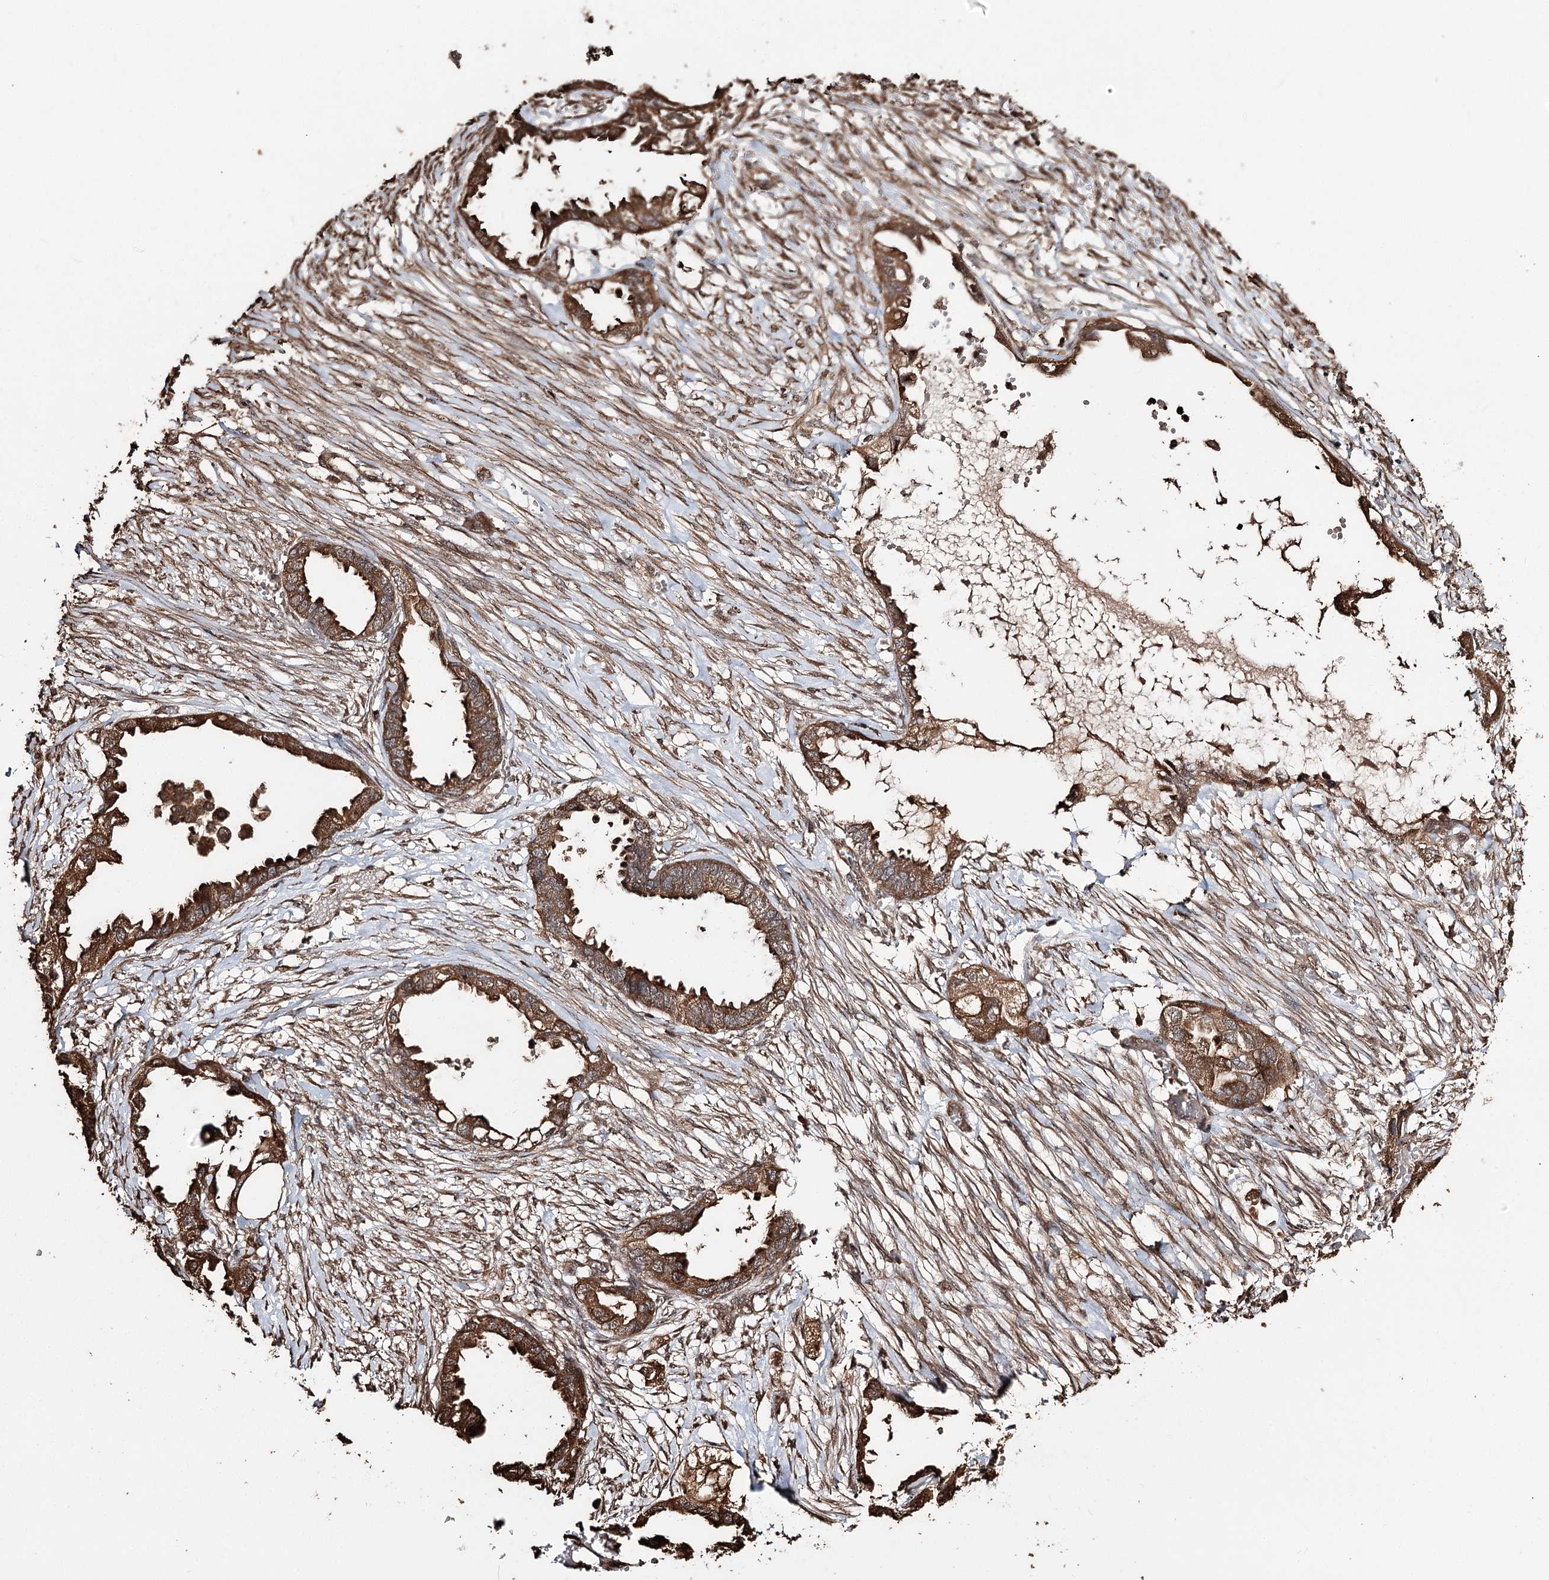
{"staining": {"intensity": "strong", "quantity": ">75%", "location": "cytoplasmic/membranous"}, "tissue": "endometrial cancer", "cell_type": "Tumor cells", "image_type": "cancer", "snomed": [{"axis": "morphology", "description": "Adenocarcinoma, NOS"}, {"axis": "morphology", "description": "Adenocarcinoma, metastatic, NOS"}, {"axis": "topography", "description": "Adipose tissue"}, {"axis": "topography", "description": "Endometrium"}], "caption": "High-magnification brightfield microscopy of metastatic adenocarcinoma (endometrial) stained with DAB (brown) and counterstained with hematoxylin (blue). tumor cells exhibit strong cytoplasmic/membranous expression is appreciated in approximately>75% of cells.", "gene": "PLCH1", "patient": {"sex": "female", "age": 67}}